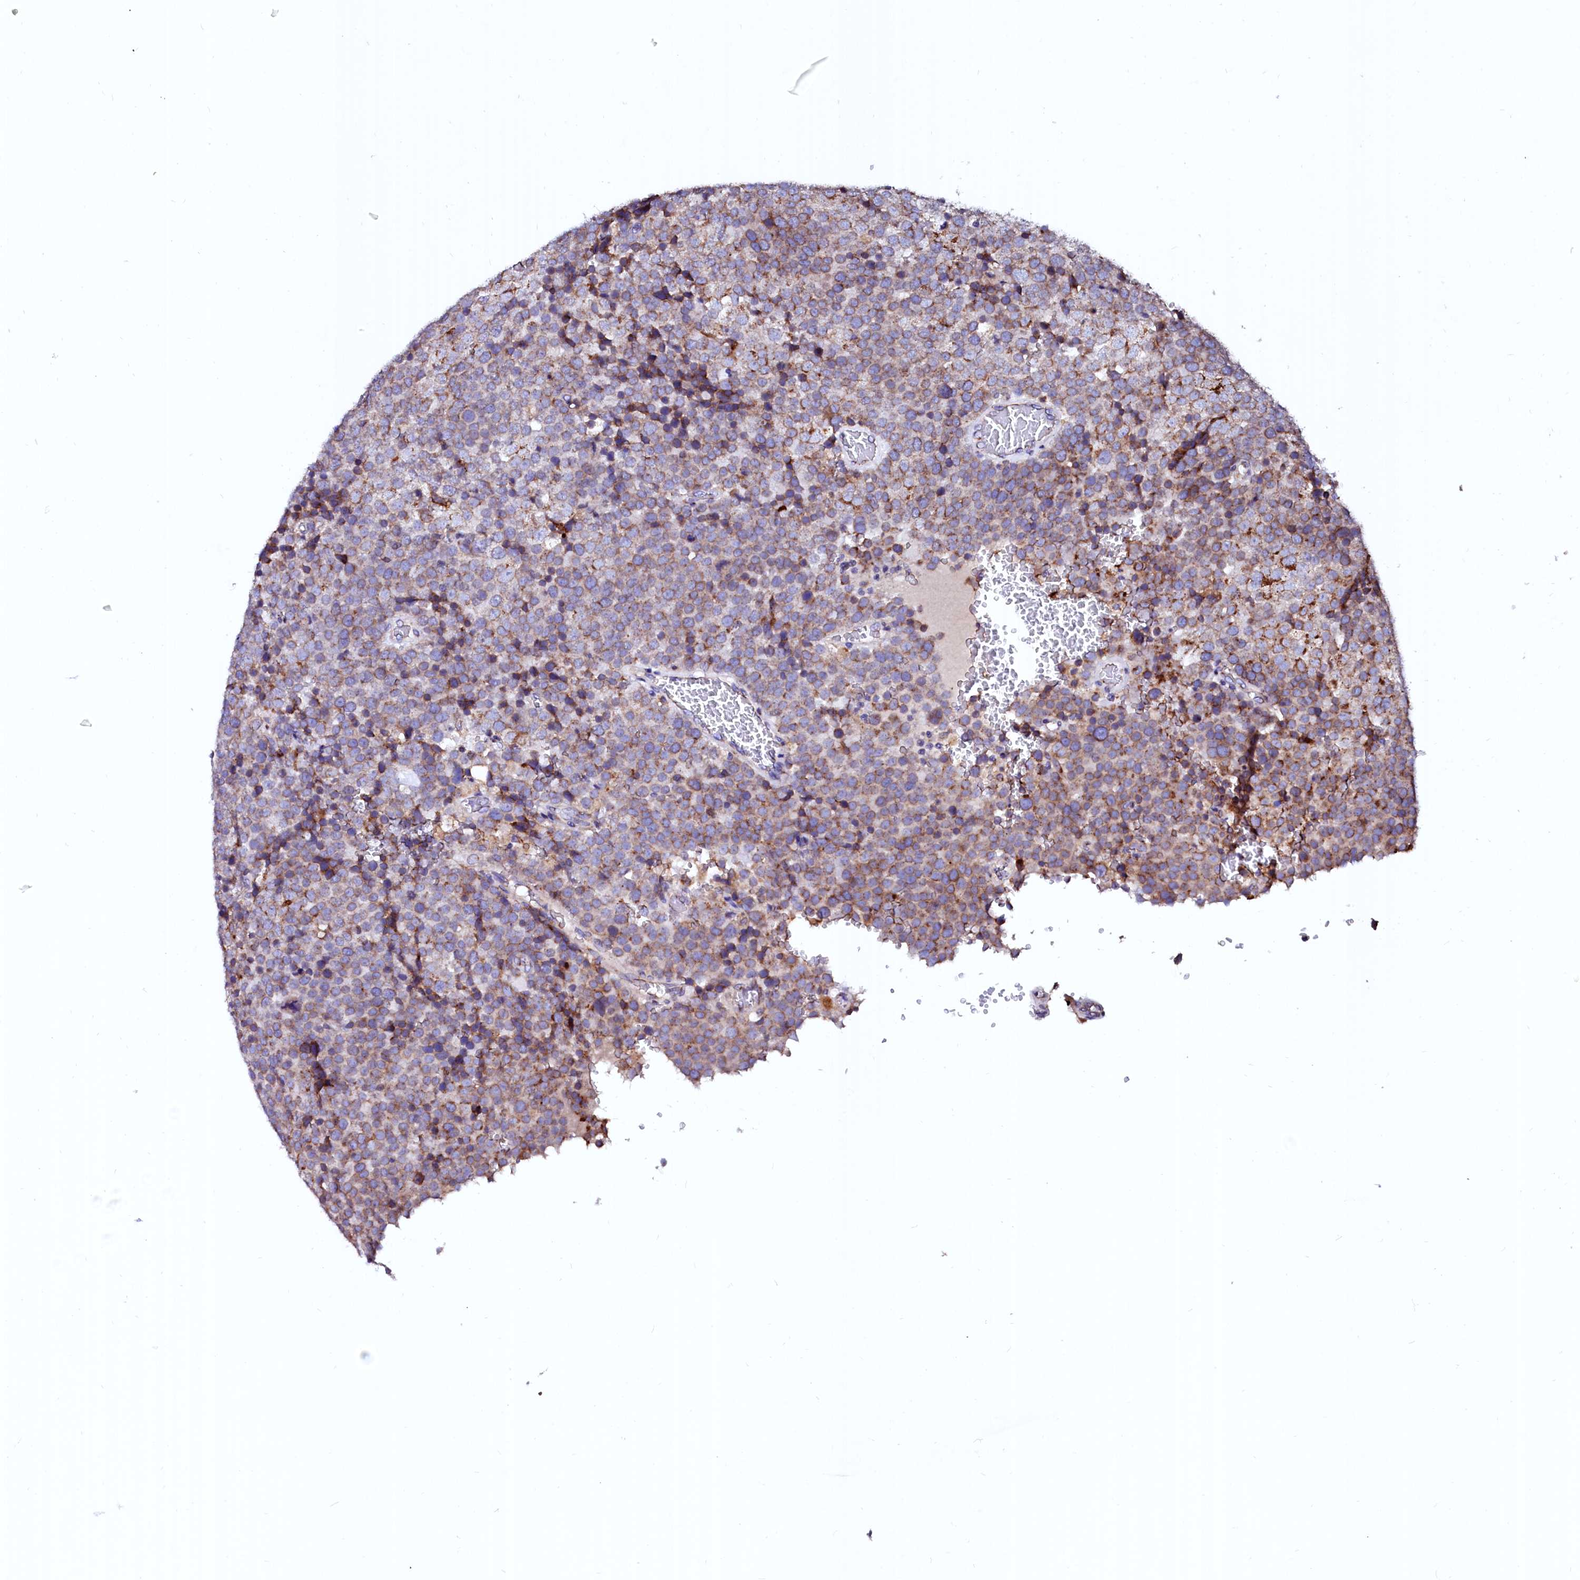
{"staining": {"intensity": "moderate", "quantity": "25%-75%", "location": "cytoplasmic/membranous"}, "tissue": "testis cancer", "cell_type": "Tumor cells", "image_type": "cancer", "snomed": [{"axis": "morphology", "description": "Seminoma, NOS"}, {"axis": "topography", "description": "Testis"}], "caption": "Tumor cells display medium levels of moderate cytoplasmic/membranous positivity in about 25%-75% of cells in human seminoma (testis).", "gene": "LMAN1", "patient": {"sex": "male", "age": 71}}